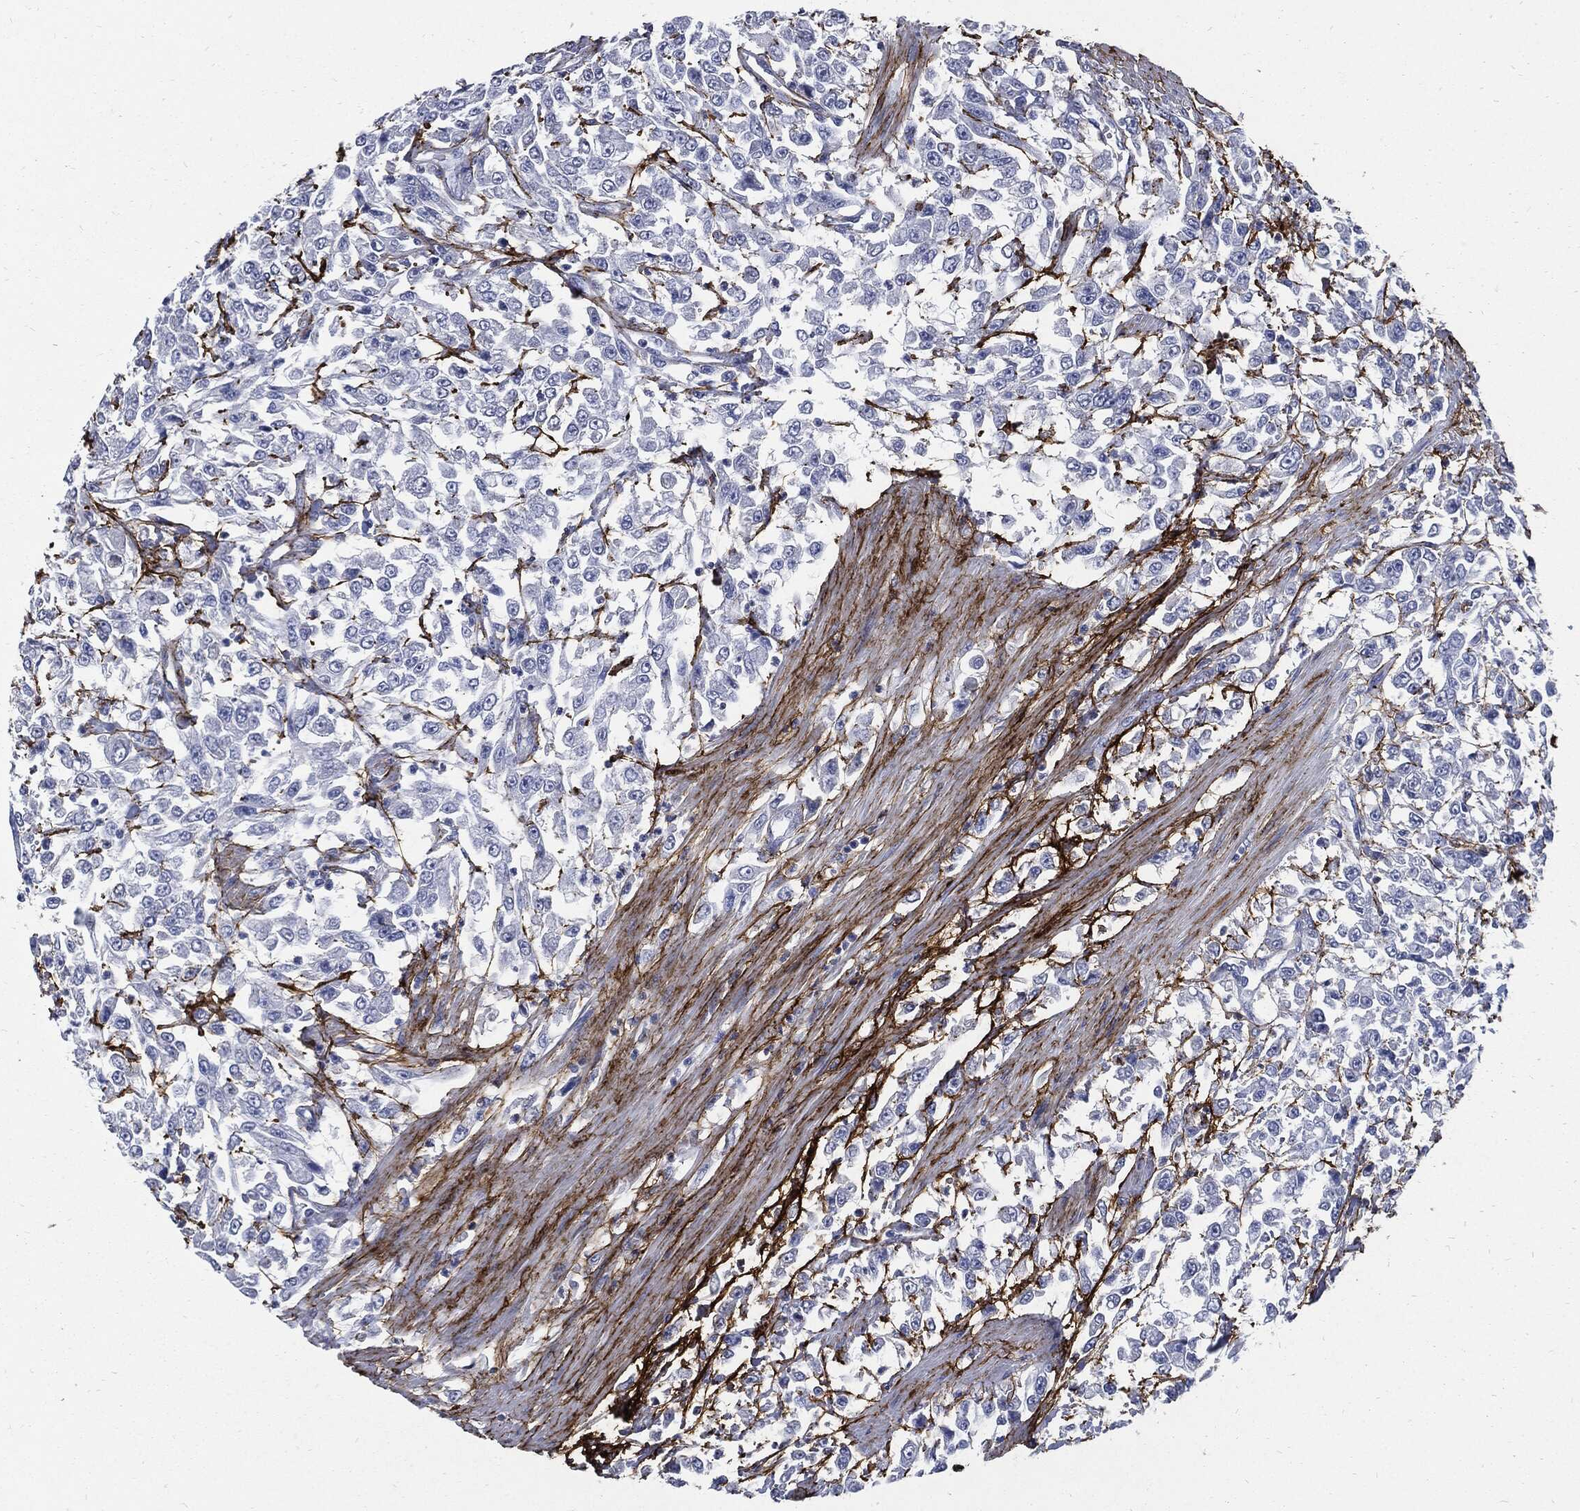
{"staining": {"intensity": "negative", "quantity": "none", "location": "none"}, "tissue": "urothelial cancer", "cell_type": "Tumor cells", "image_type": "cancer", "snomed": [{"axis": "morphology", "description": "Urothelial carcinoma, High grade"}, {"axis": "topography", "description": "Urinary bladder"}], "caption": "Protein analysis of urothelial cancer shows no significant expression in tumor cells.", "gene": "FBN1", "patient": {"sex": "male", "age": 46}}